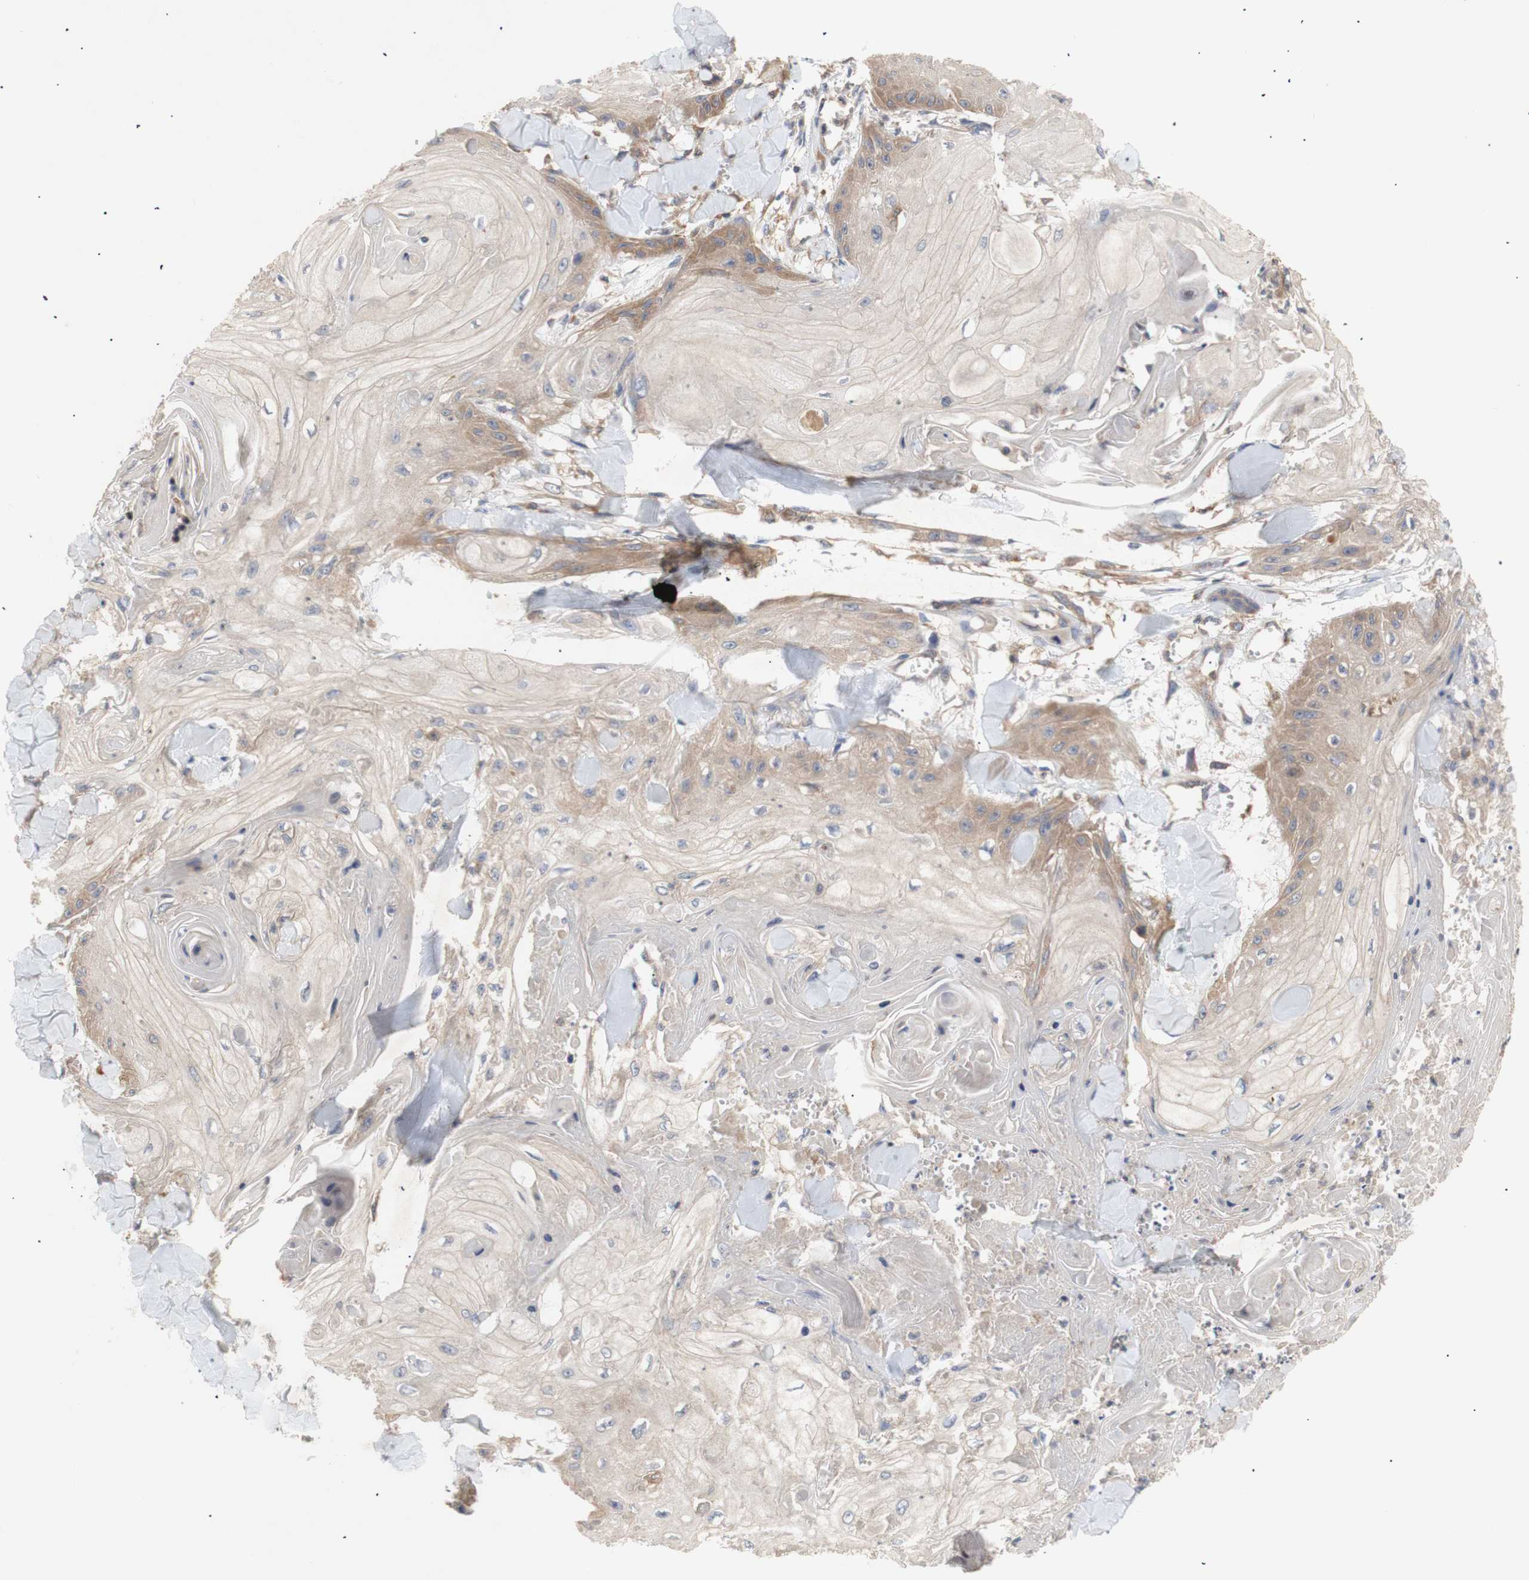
{"staining": {"intensity": "moderate", "quantity": ">75%", "location": "cytoplasmic/membranous"}, "tissue": "skin cancer", "cell_type": "Tumor cells", "image_type": "cancer", "snomed": [{"axis": "morphology", "description": "Squamous cell carcinoma, NOS"}, {"axis": "topography", "description": "Skin"}], "caption": "Squamous cell carcinoma (skin) tissue exhibits moderate cytoplasmic/membranous staining in approximately >75% of tumor cells", "gene": "IKBKG", "patient": {"sex": "male", "age": 74}}